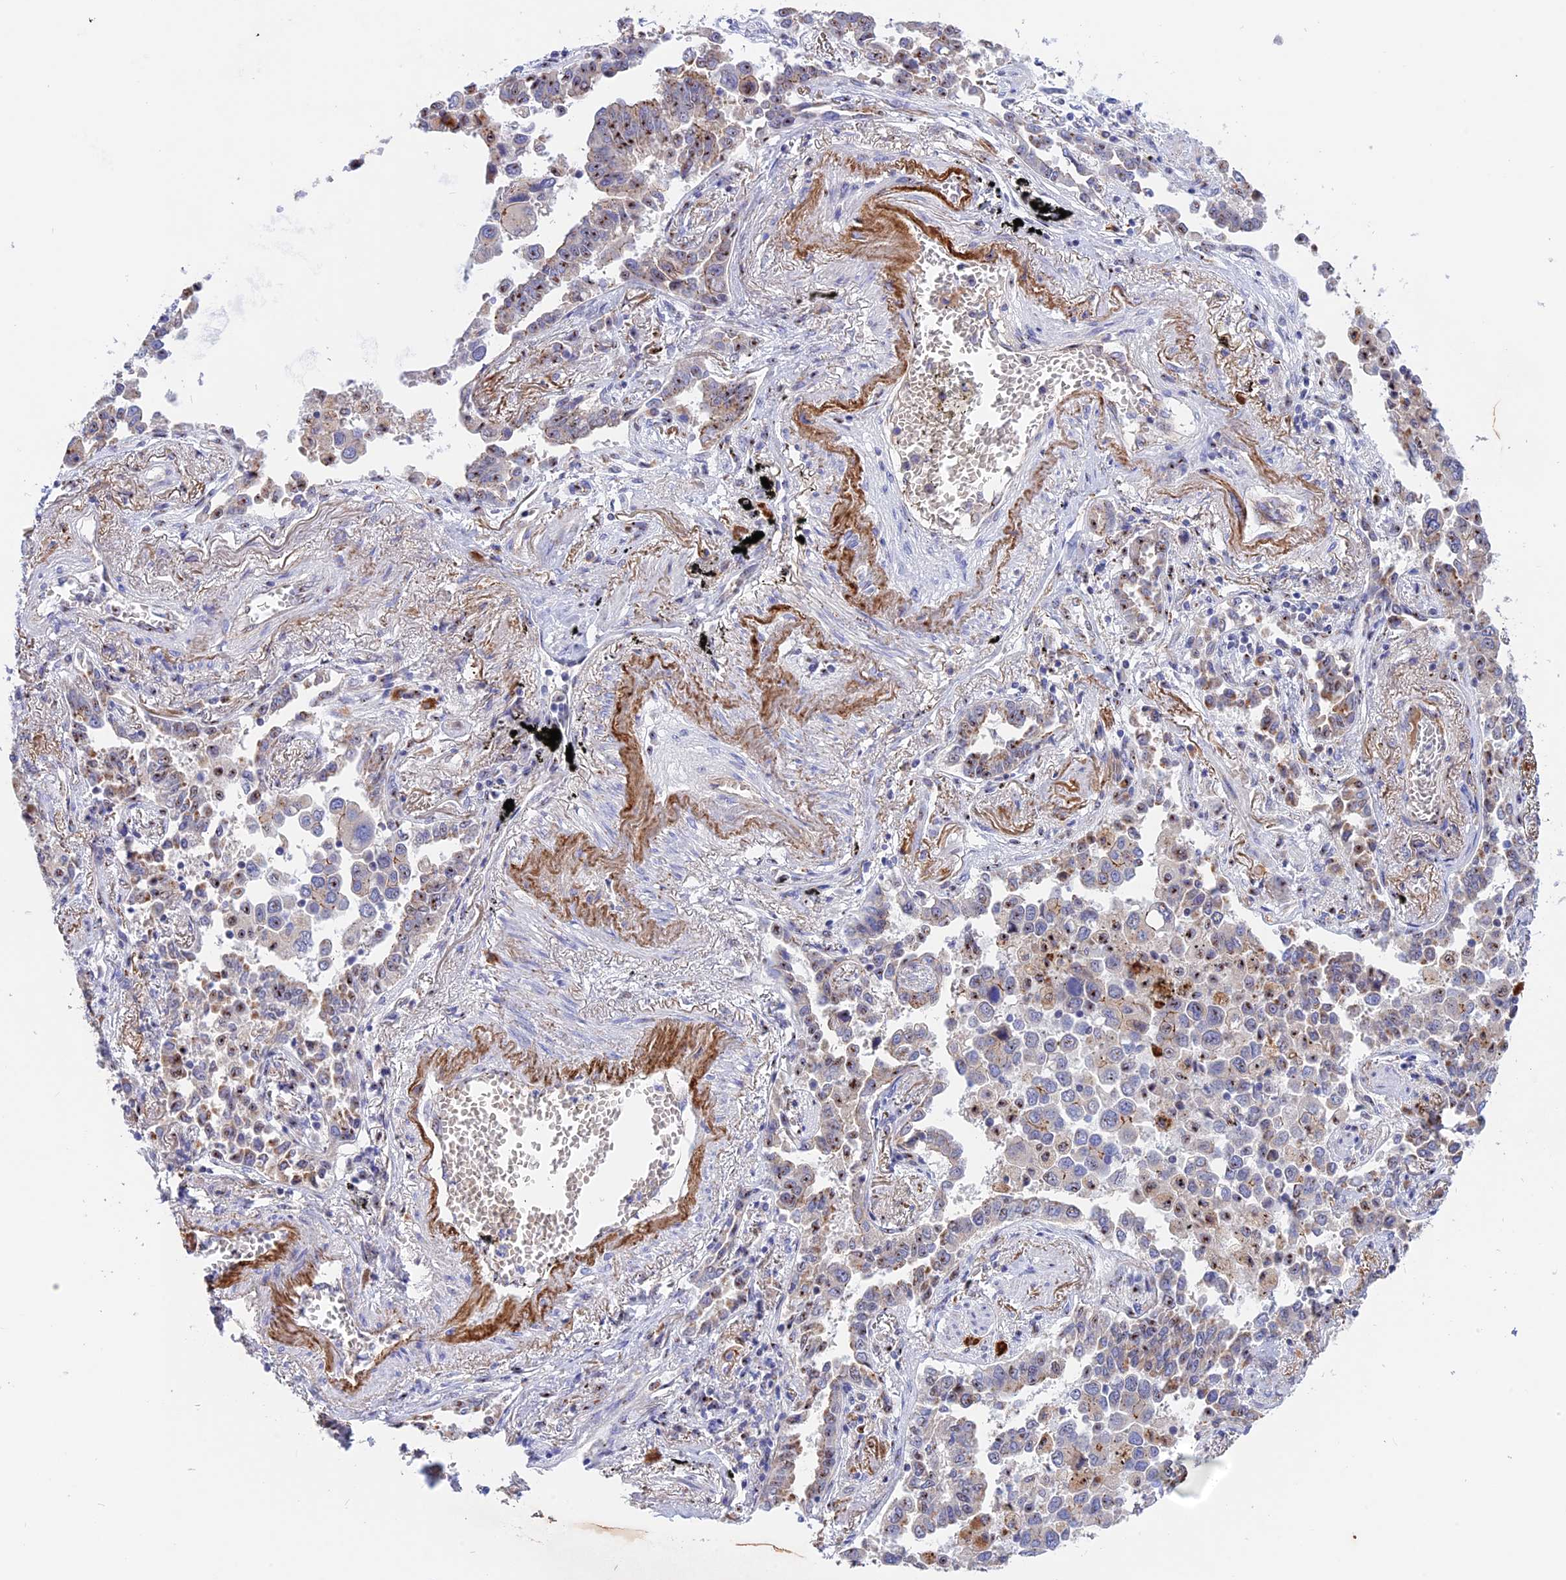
{"staining": {"intensity": "moderate", "quantity": "25%-75%", "location": "nuclear"}, "tissue": "lung cancer", "cell_type": "Tumor cells", "image_type": "cancer", "snomed": [{"axis": "morphology", "description": "Adenocarcinoma, NOS"}, {"axis": "topography", "description": "Lung"}], "caption": "DAB immunohistochemical staining of human lung cancer (adenocarcinoma) demonstrates moderate nuclear protein expression in approximately 25%-75% of tumor cells.", "gene": "GK5", "patient": {"sex": "male", "age": 67}}